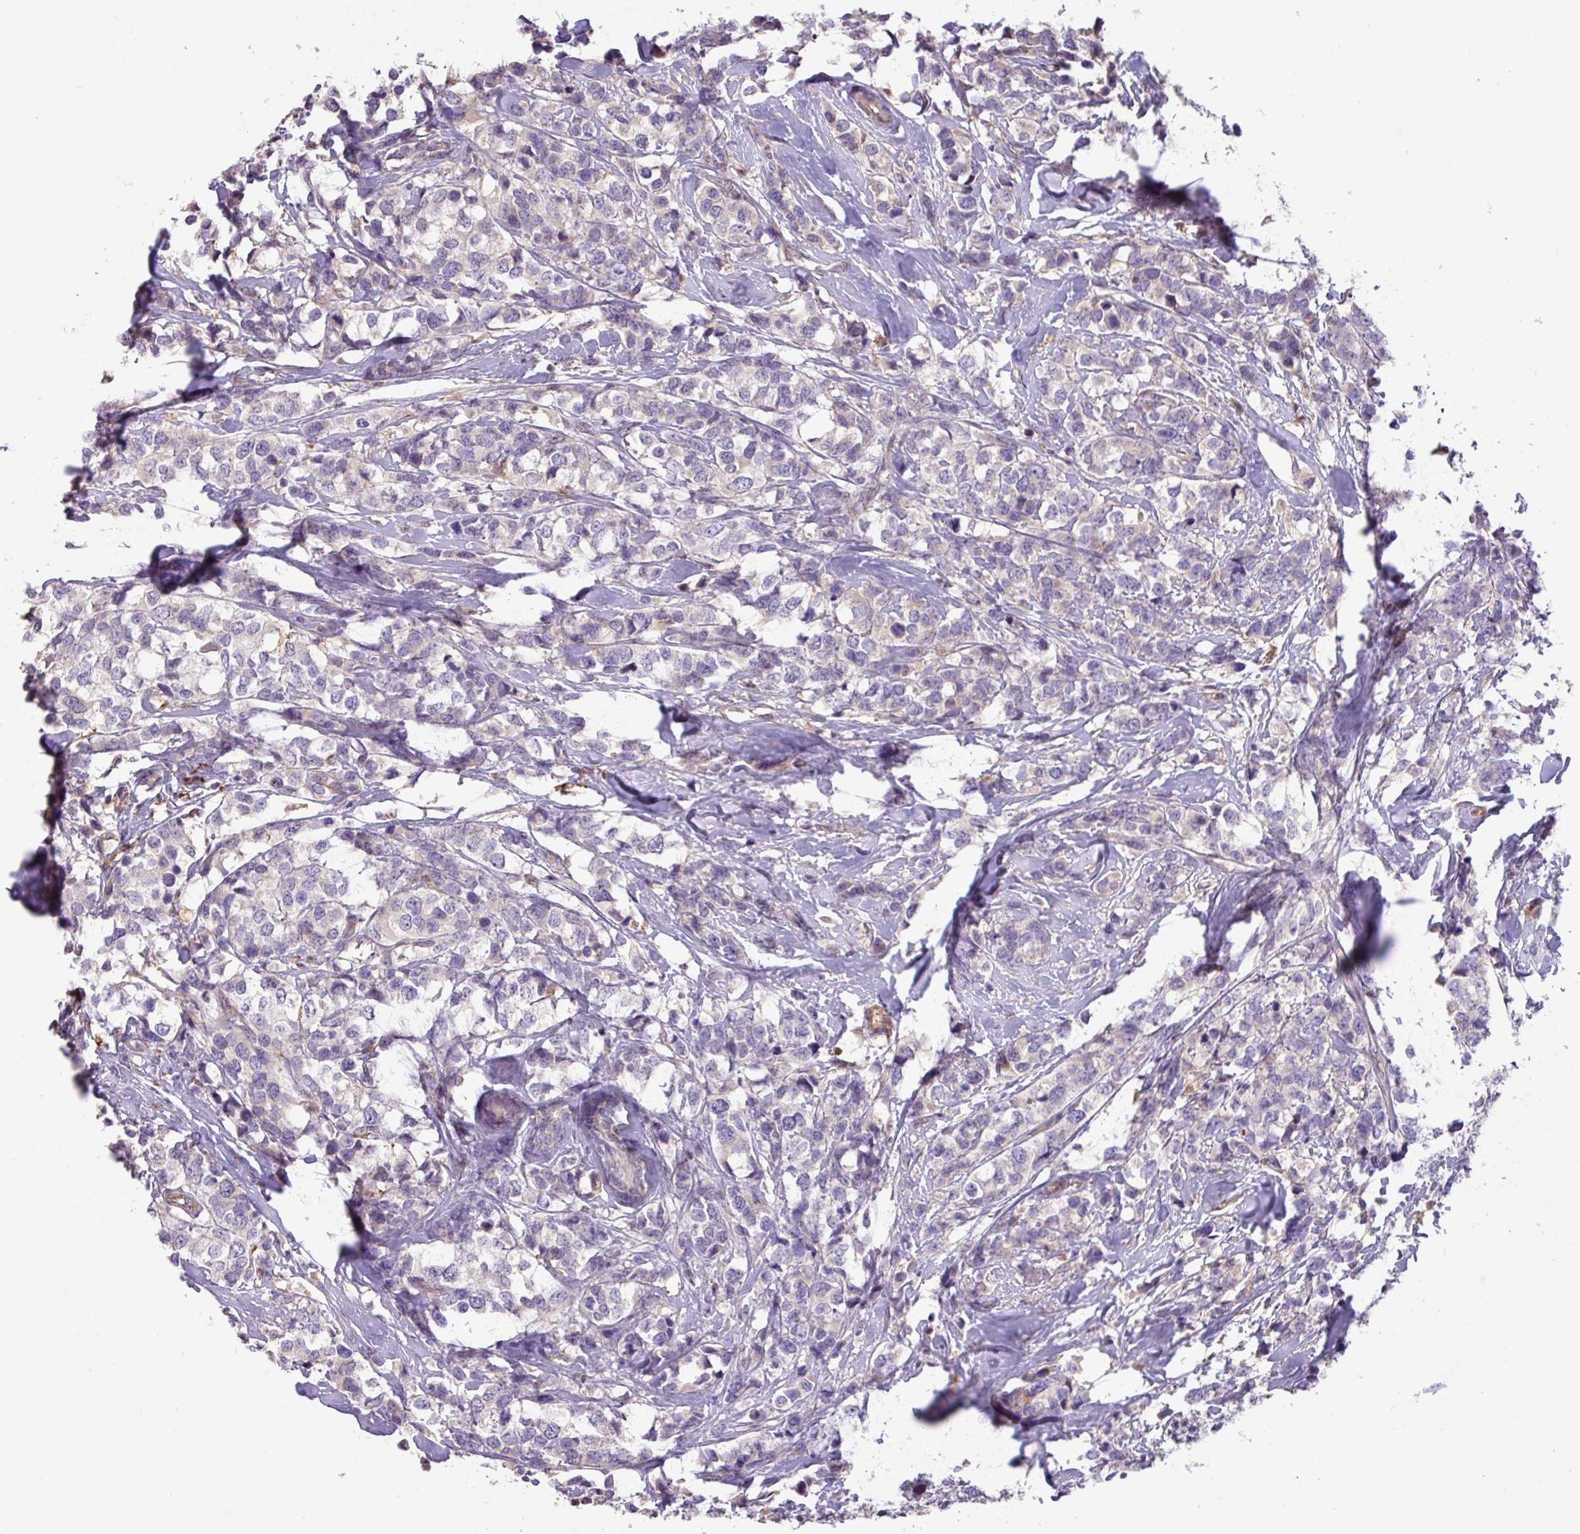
{"staining": {"intensity": "negative", "quantity": "none", "location": "none"}, "tissue": "breast cancer", "cell_type": "Tumor cells", "image_type": "cancer", "snomed": [{"axis": "morphology", "description": "Lobular carcinoma"}, {"axis": "topography", "description": "Breast"}], "caption": "Tumor cells show no significant protein expression in breast cancer.", "gene": "ARHGEF25", "patient": {"sex": "female", "age": 59}}